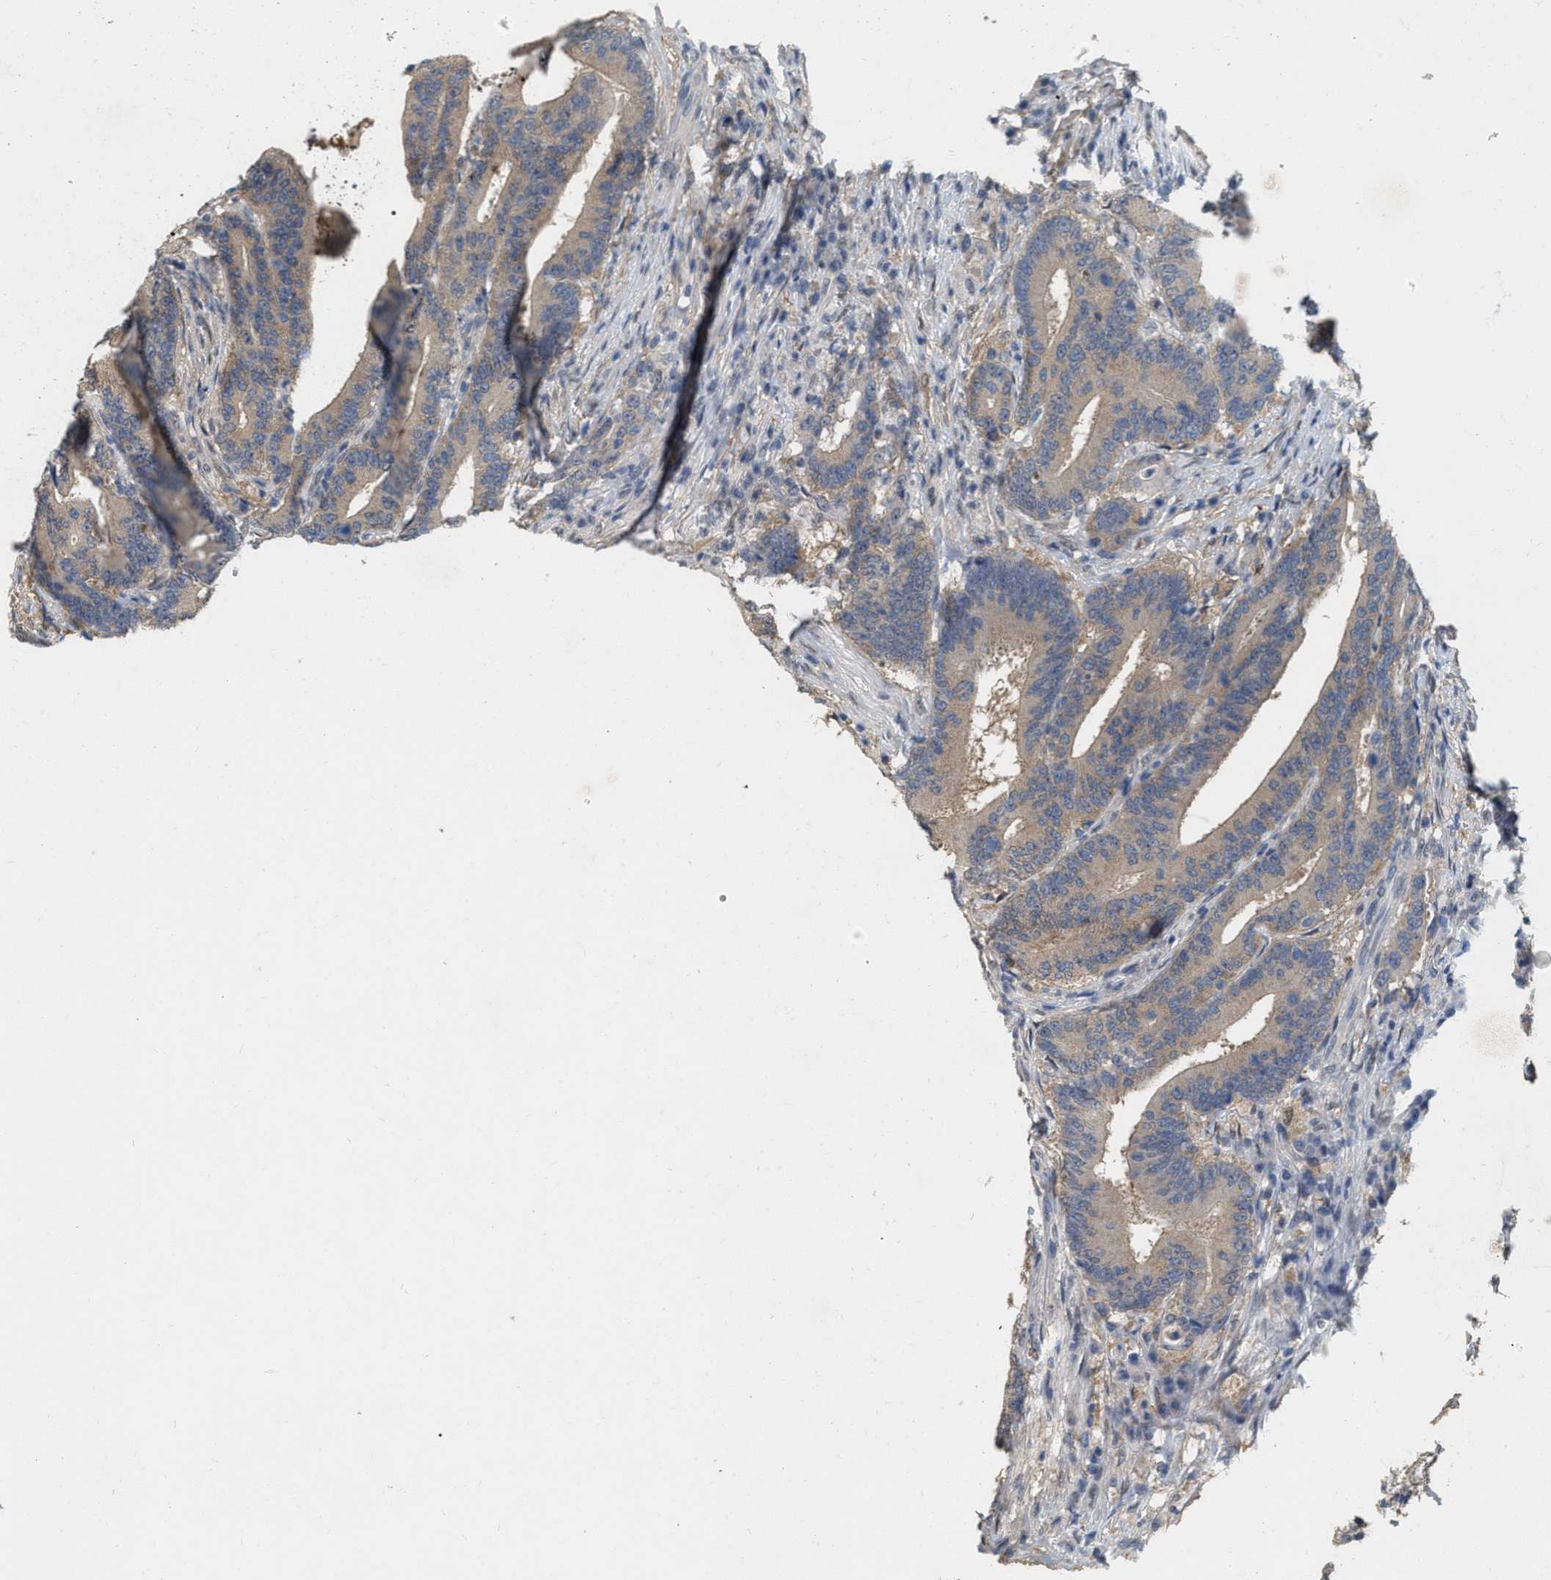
{"staining": {"intensity": "weak", "quantity": "<25%", "location": "cytoplasmic/membranous"}, "tissue": "colorectal cancer", "cell_type": "Tumor cells", "image_type": "cancer", "snomed": [{"axis": "morphology", "description": "Adenocarcinoma, NOS"}, {"axis": "topography", "description": "Colon"}], "caption": "Tumor cells show no significant positivity in colorectal cancer.", "gene": "RUVBL1", "patient": {"sex": "female", "age": 66}}